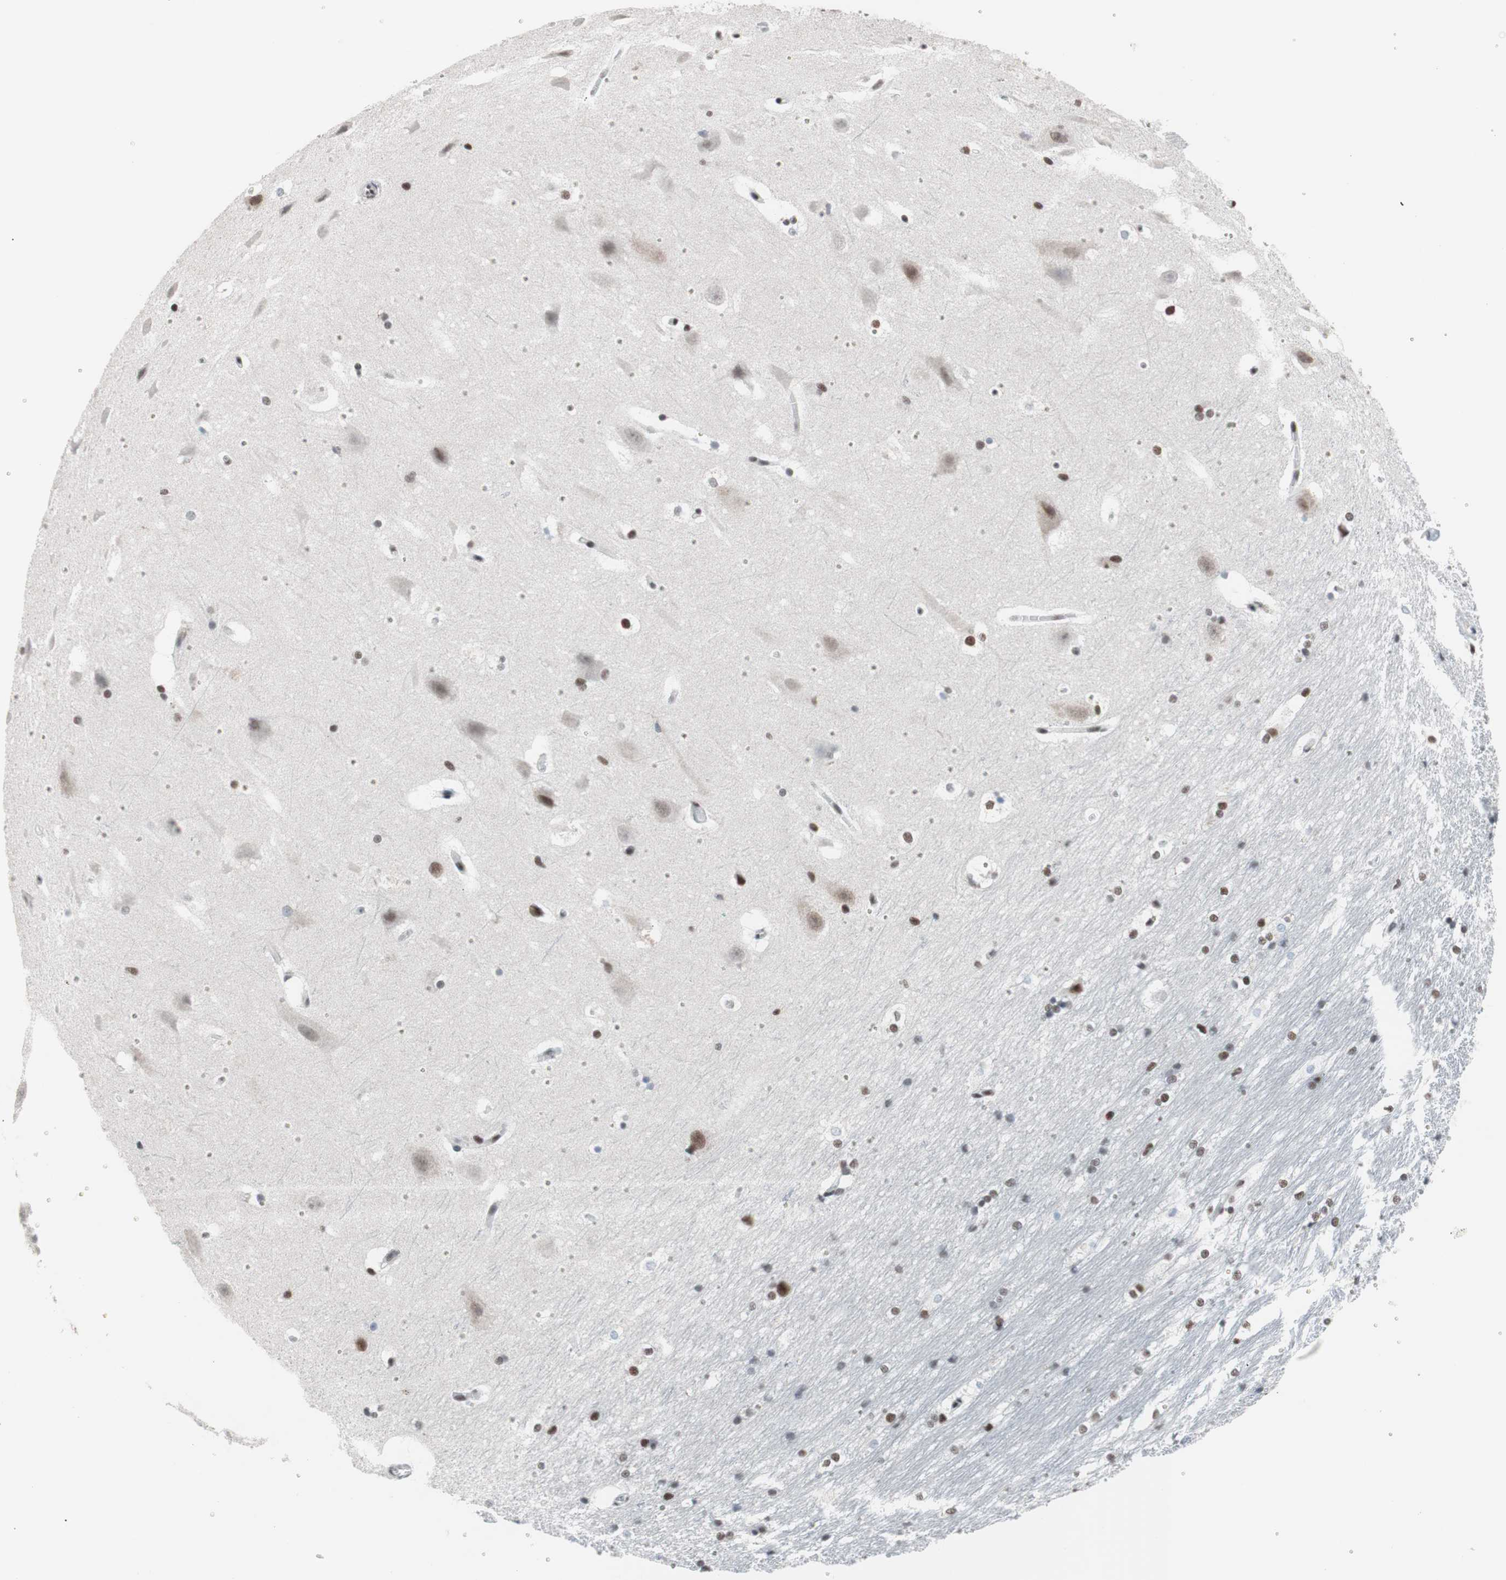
{"staining": {"intensity": "moderate", "quantity": ">75%", "location": "nuclear"}, "tissue": "hippocampus", "cell_type": "Glial cells", "image_type": "normal", "snomed": [{"axis": "morphology", "description": "Normal tissue, NOS"}, {"axis": "topography", "description": "Hippocampus"}], "caption": "Hippocampus stained with DAB immunohistochemistry displays medium levels of moderate nuclear positivity in about >75% of glial cells. Using DAB (brown) and hematoxylin (blue) stains, captured at high magnification using brightfield microscopy.", "gene": "ARID1A", "patient": {"sex": "female", "age": 19}}